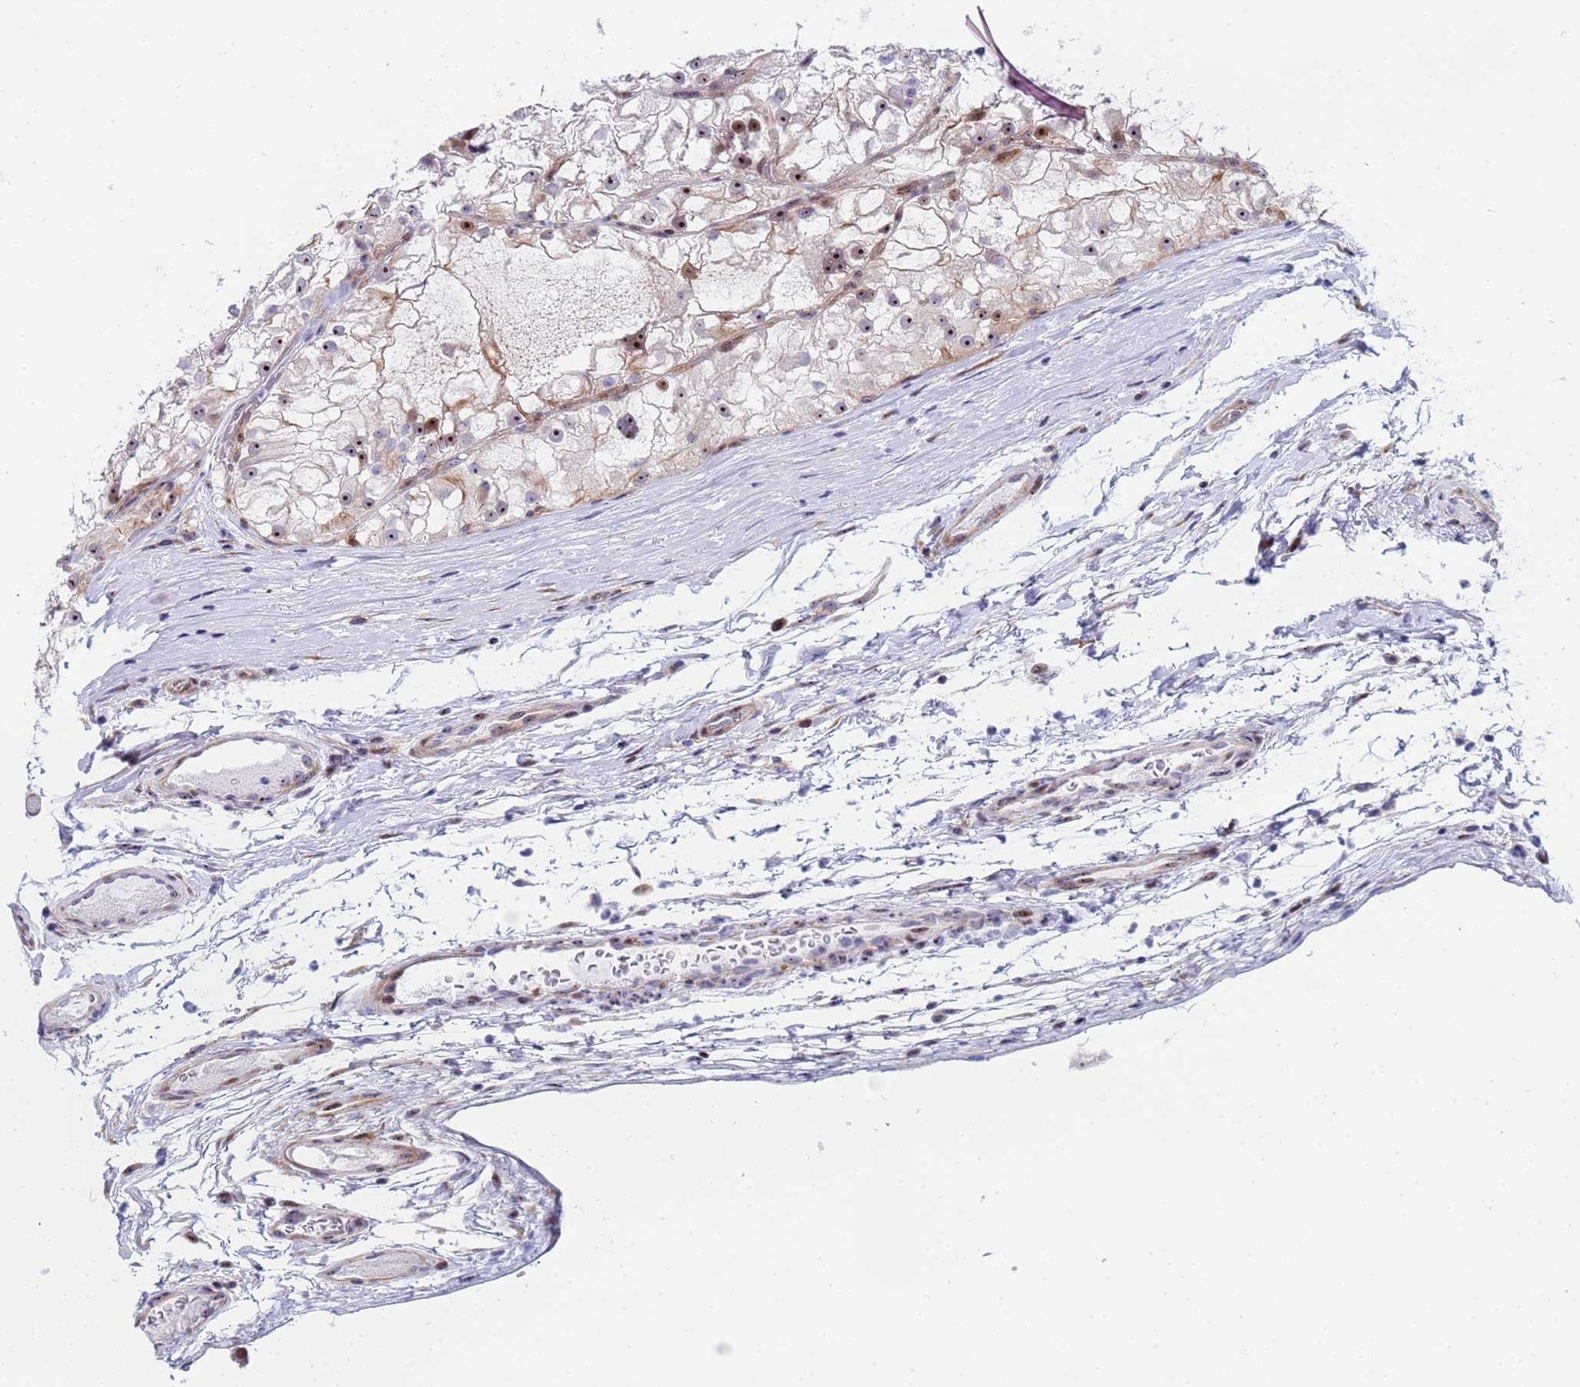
{"staining": {"intensity": "moderate", "quantity": "25%-75%", "location": "nuclear"}, "tissue": "renal cancer", "cell_type": "Tumor cells", "image_type": "cancer", "snomed": [{"axis": "morphology", "description": "Adenocarcinoma, NOS"}, {"axis": "topography", "description": "Kidney"}], "caption": "Immunohistochemical staining of human renal cancer exhibits medium levels of moderate nuclear staining in about 25%-75% of tumor cells. (IHC, brightfield microscopy, high magnification).", "gene": "POP5", "patient": {"sex": "female", "age": 72}}